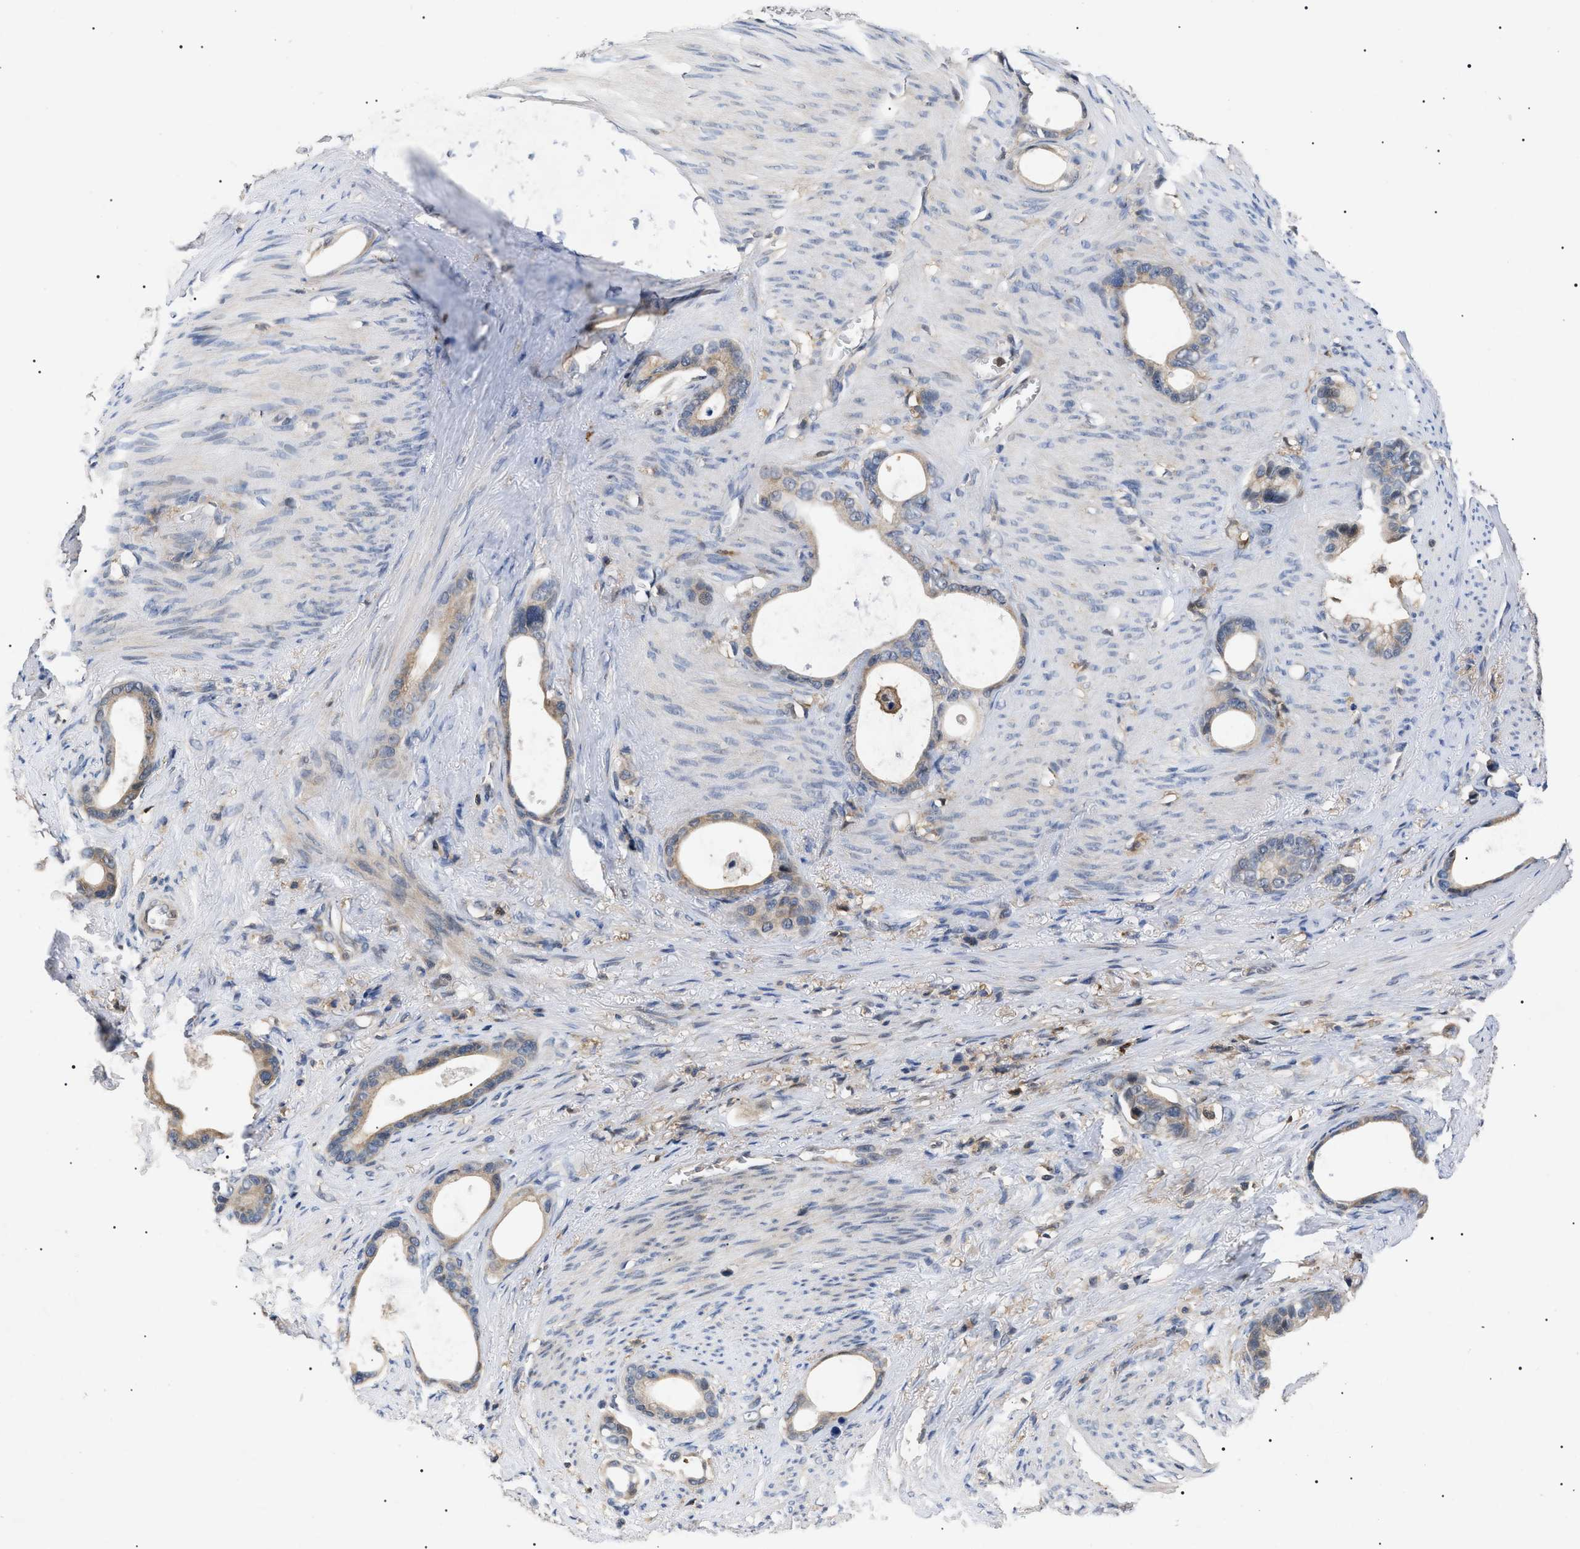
{"staining": {"intensity": "weak", "quantity": "25%-75%", "location": "cytoplasmic/membranous"}, "tissue": "stomach cancer", "cell_type": "Tumor cells", "image_type": "cancer", "snomed": [{"axis": "morphology", "description": "Adenocarcinoma, NOS"}, {"axis": "topography", "description": "Stomach"}], "caption": "A low amount of weak cytoplasmic/membranous staining is identified in approximately 25%-75% of tumor cells in stomach adenocarcinoma tissue.", "gene": "CD300A", "patient": {"sex": "female", "age": 75}}